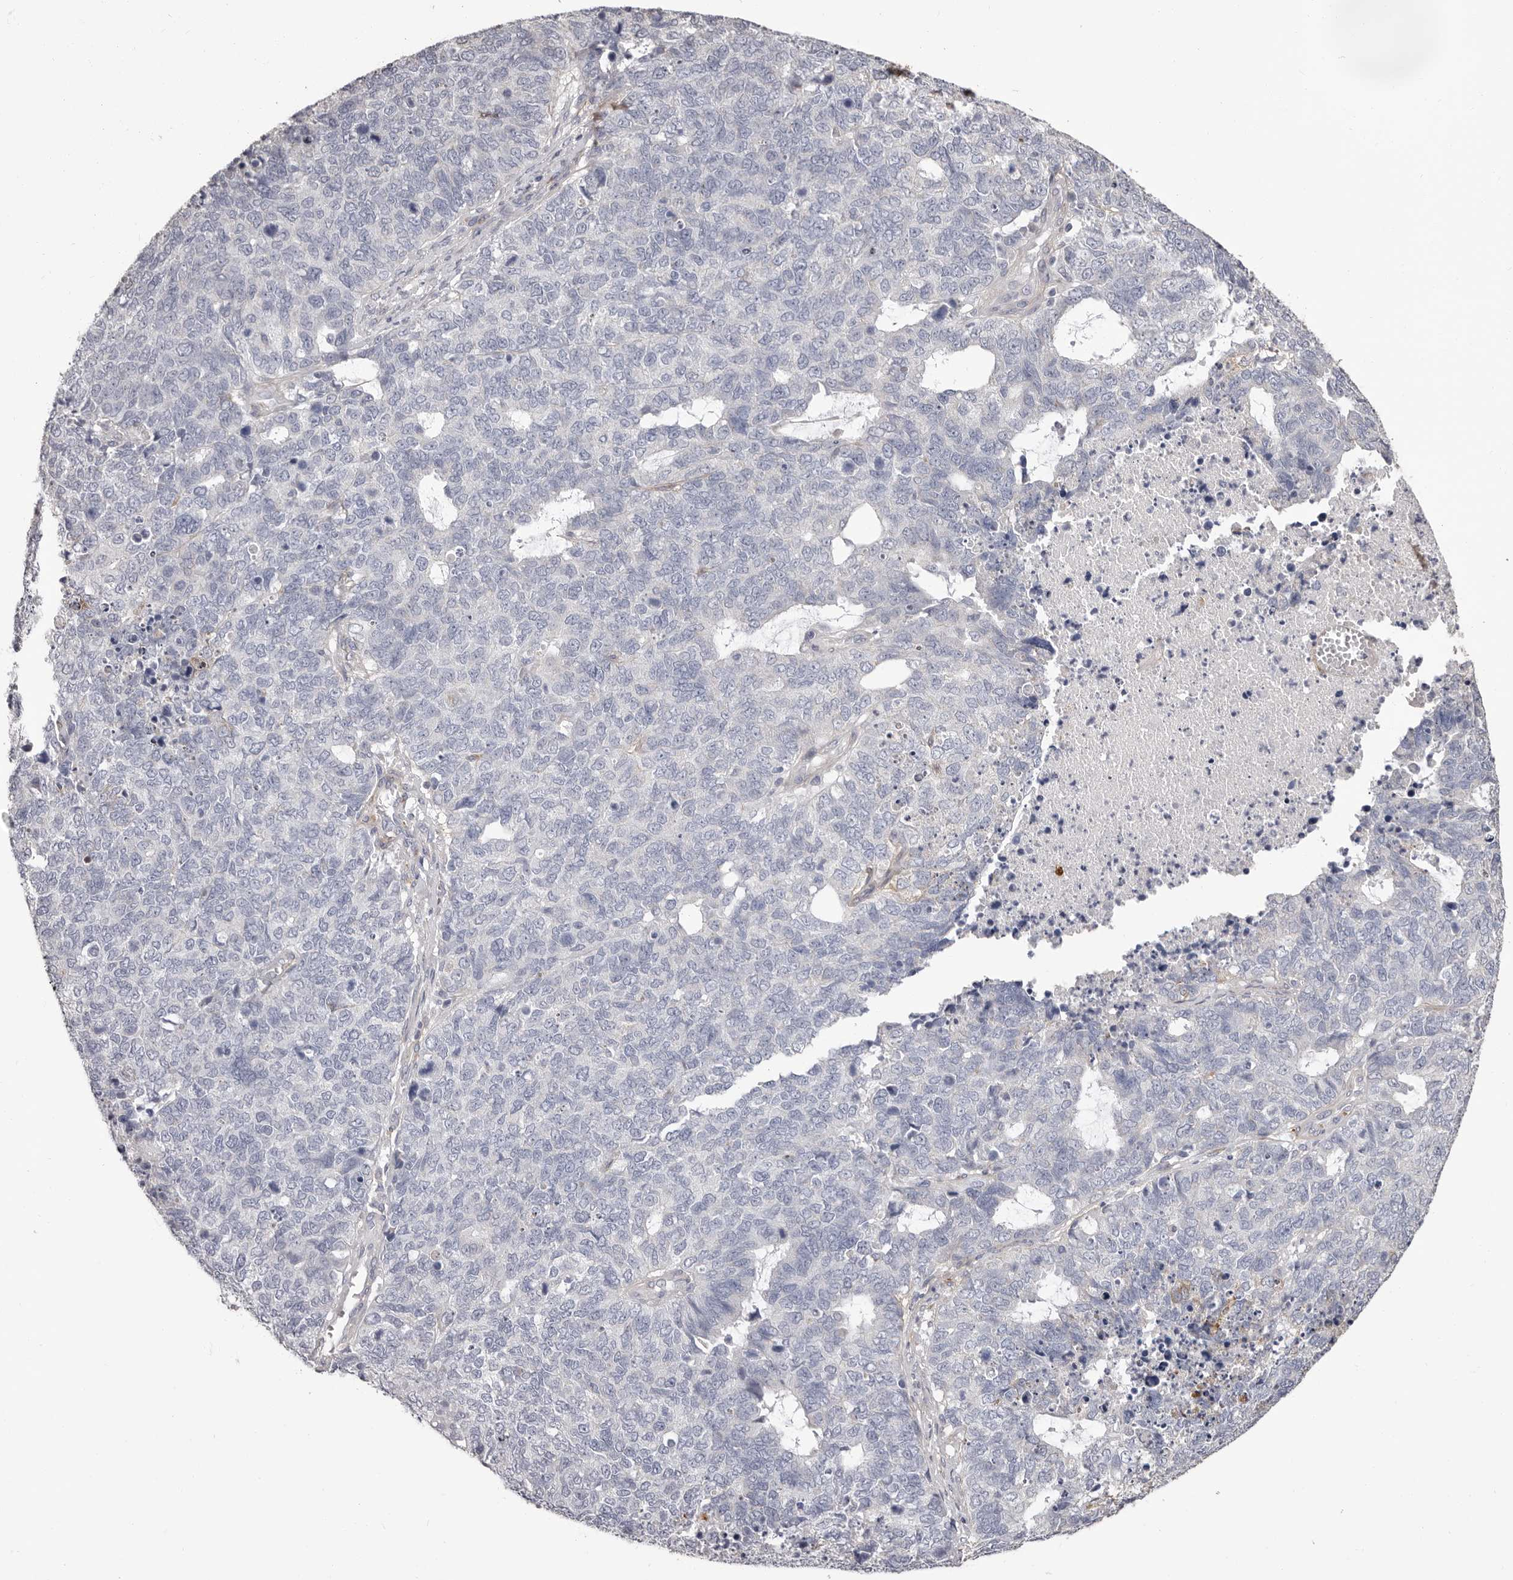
{"staining": {"intensity": "negative", "quantity": "none", "location": "none"}, "tissue": "cervical cancer", "cell_type": "Tumor cells", "image_type": "cancer", "snomed": [{"axis": "morphology", "description": "Squamous cell carcinoma, NOS"}, {"axis": "topography", "description": "Cervix"}], "caption": "The photomicrograph shows no significant expression in tumor cells of cervical cancer (squamous cell carcinoma).", "gene": "COL6A1", "patient": {"sex": "female", "age": 63}}